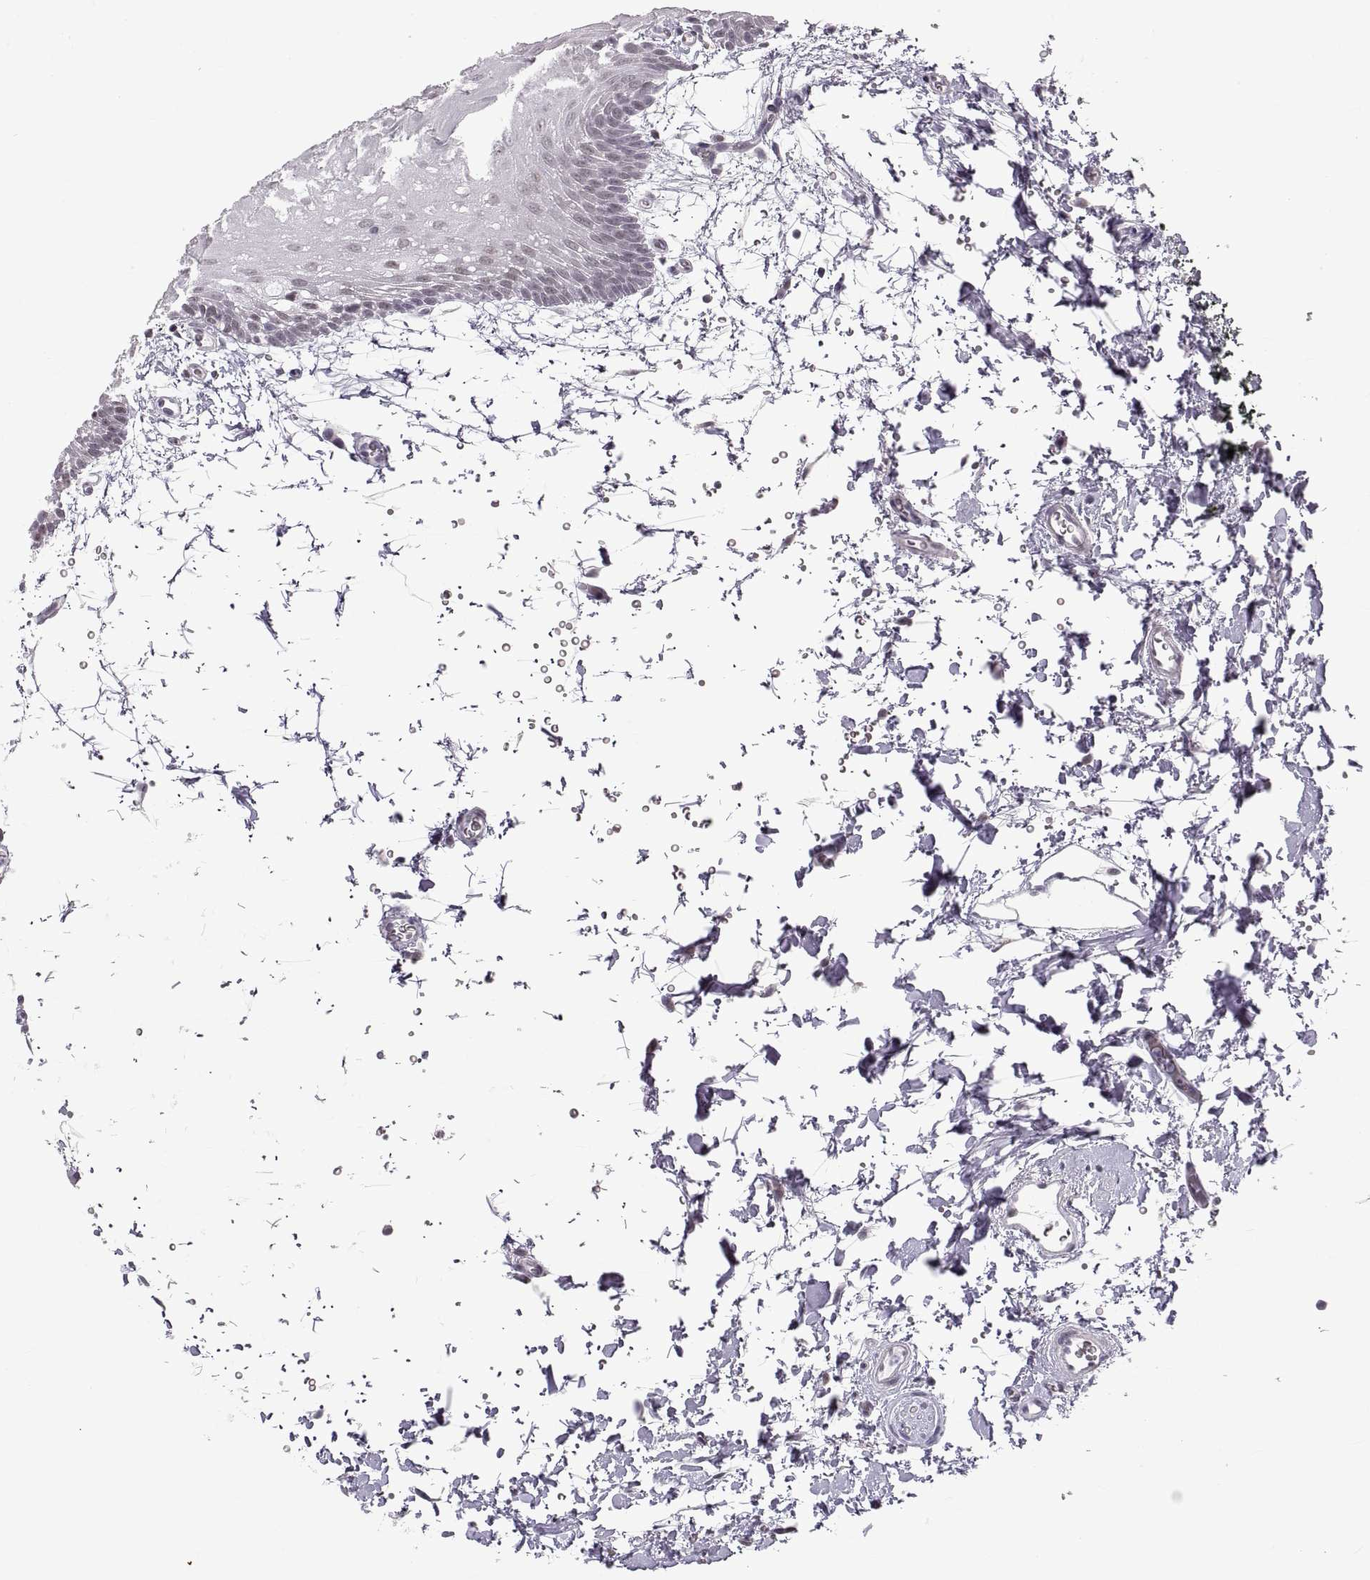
{"staining": {"intensity": "negative", "quantity": "none", "location": "none"}, "tissue": "oral mucosa", "cell_type": "Squamous epithelial cells", "image_type": "normal", "snomed": [{"axis": "morphology", "description": "Normal tissue, NOS"}, {"axis": "topography", "description": "Oral tissue"}, {"axis": "topography", "description": "Head-Neck"}], "caption": "This photomicrograph is of benign oral mucosa stained with immunohistochemistry (IHC) to label a protein in brown with the nuclei are counter-stained blue. There is no positivity in squamous epithelial cells. (Stains: DAB (3,3'-diaminobenzidine) IHC with hematoxylin counter stain, Microscopy: brightfield microscopy at high magnification).", "gene": "NANOS3", "patient": {"sex": "male", "age": 65}}